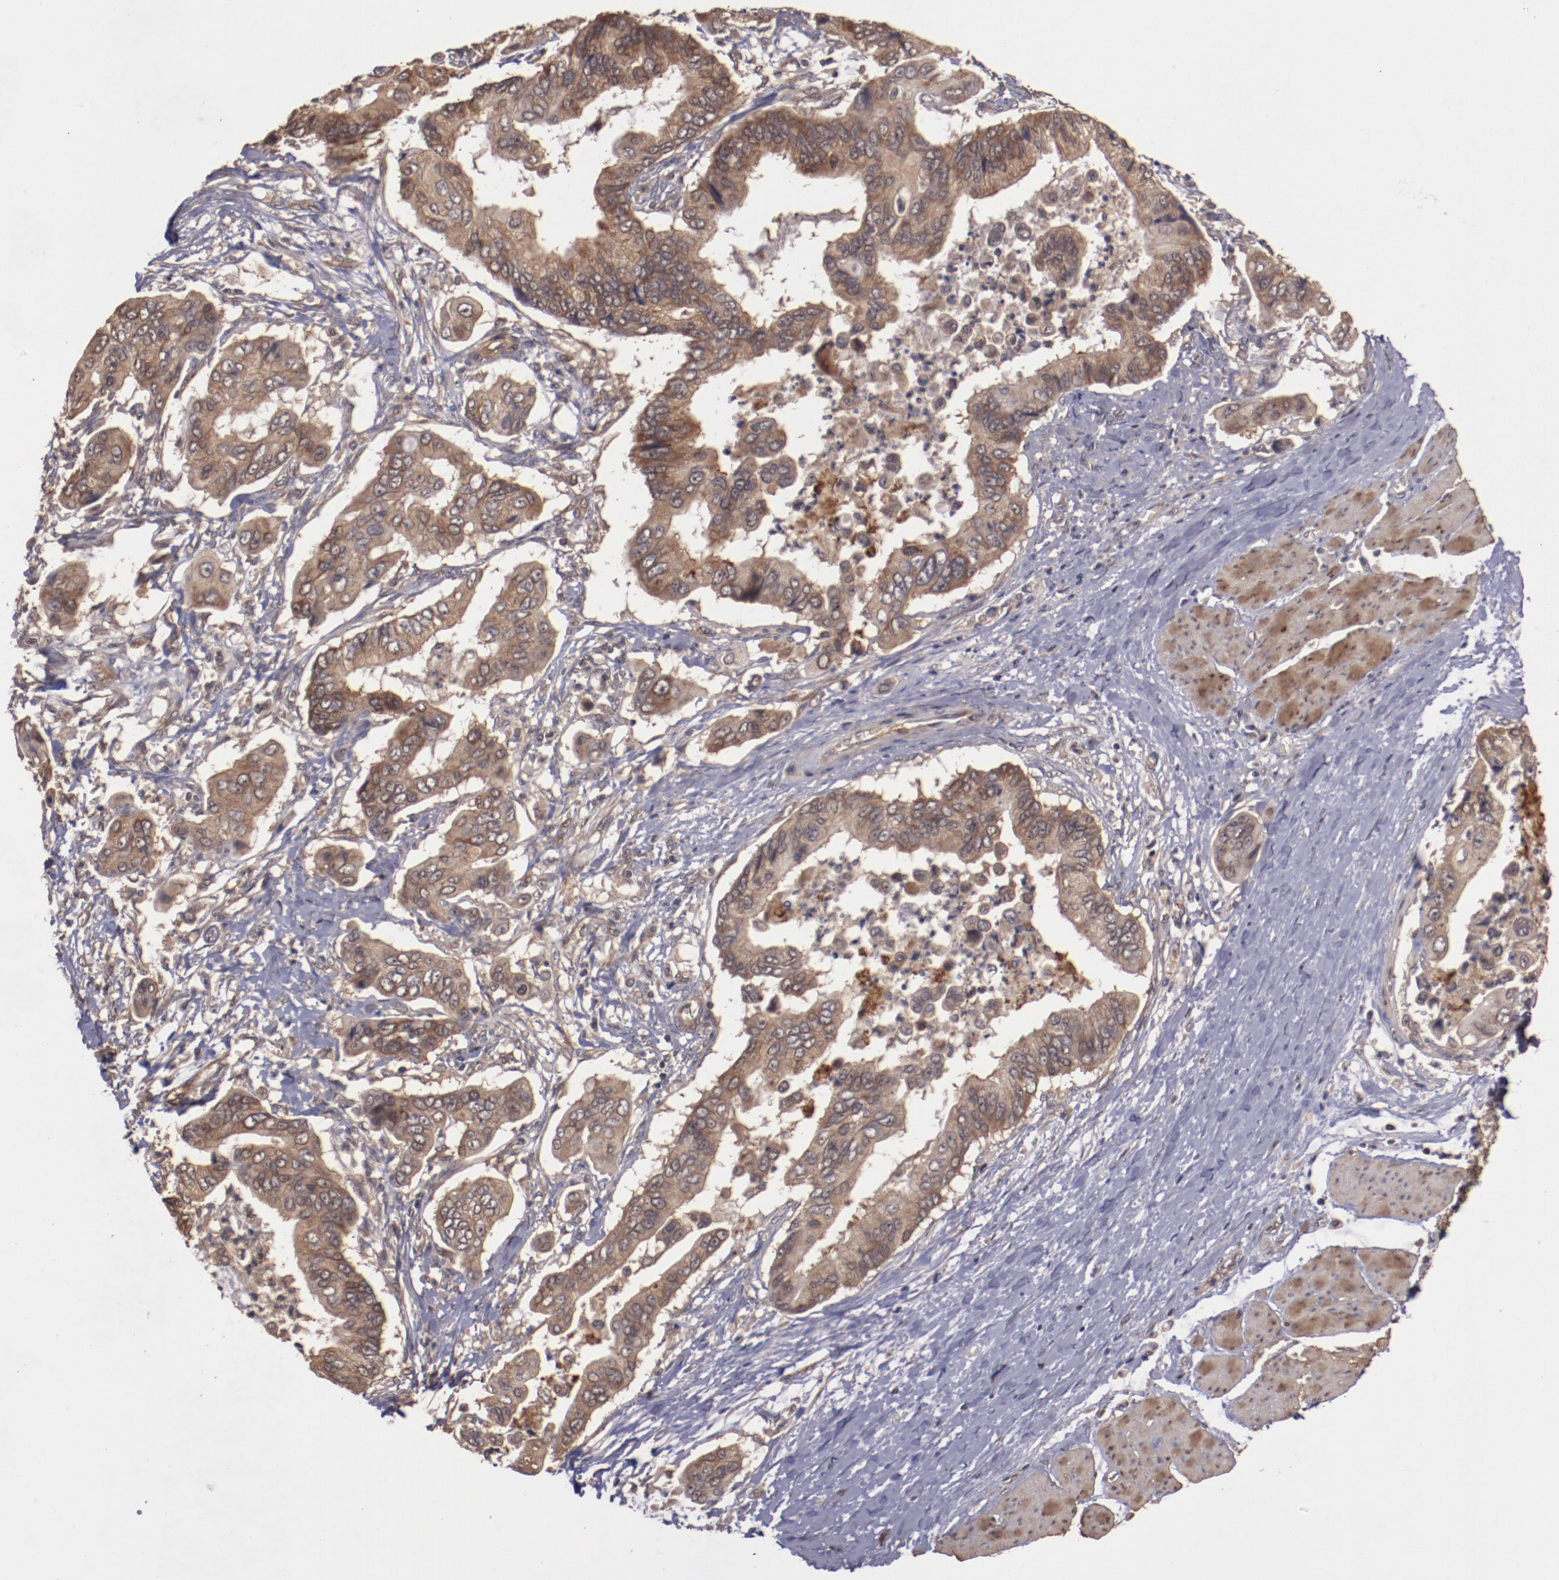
{"staining": {"intensity": "strong", "quantity": ">75%", "location": "cytoplasmic/membranous"}, "tissue": "stomach cancer", "cell_type": "Tumor cells", "image_type": "cancer", "snomed": [{"axis": "morphology", "description": "Adenocarcinoma, NOS"}, {"axis": "topography", "description": "Stomach, upper"}], "caption": "Immunohistochemical staining of human adenocarcinoma (stomach) shows strong cytoplasmic/membranous protein staining in about >75% of tumor cells.", "gene": "TXNDC16", "patient": {"sex": "male", "age": 80}}